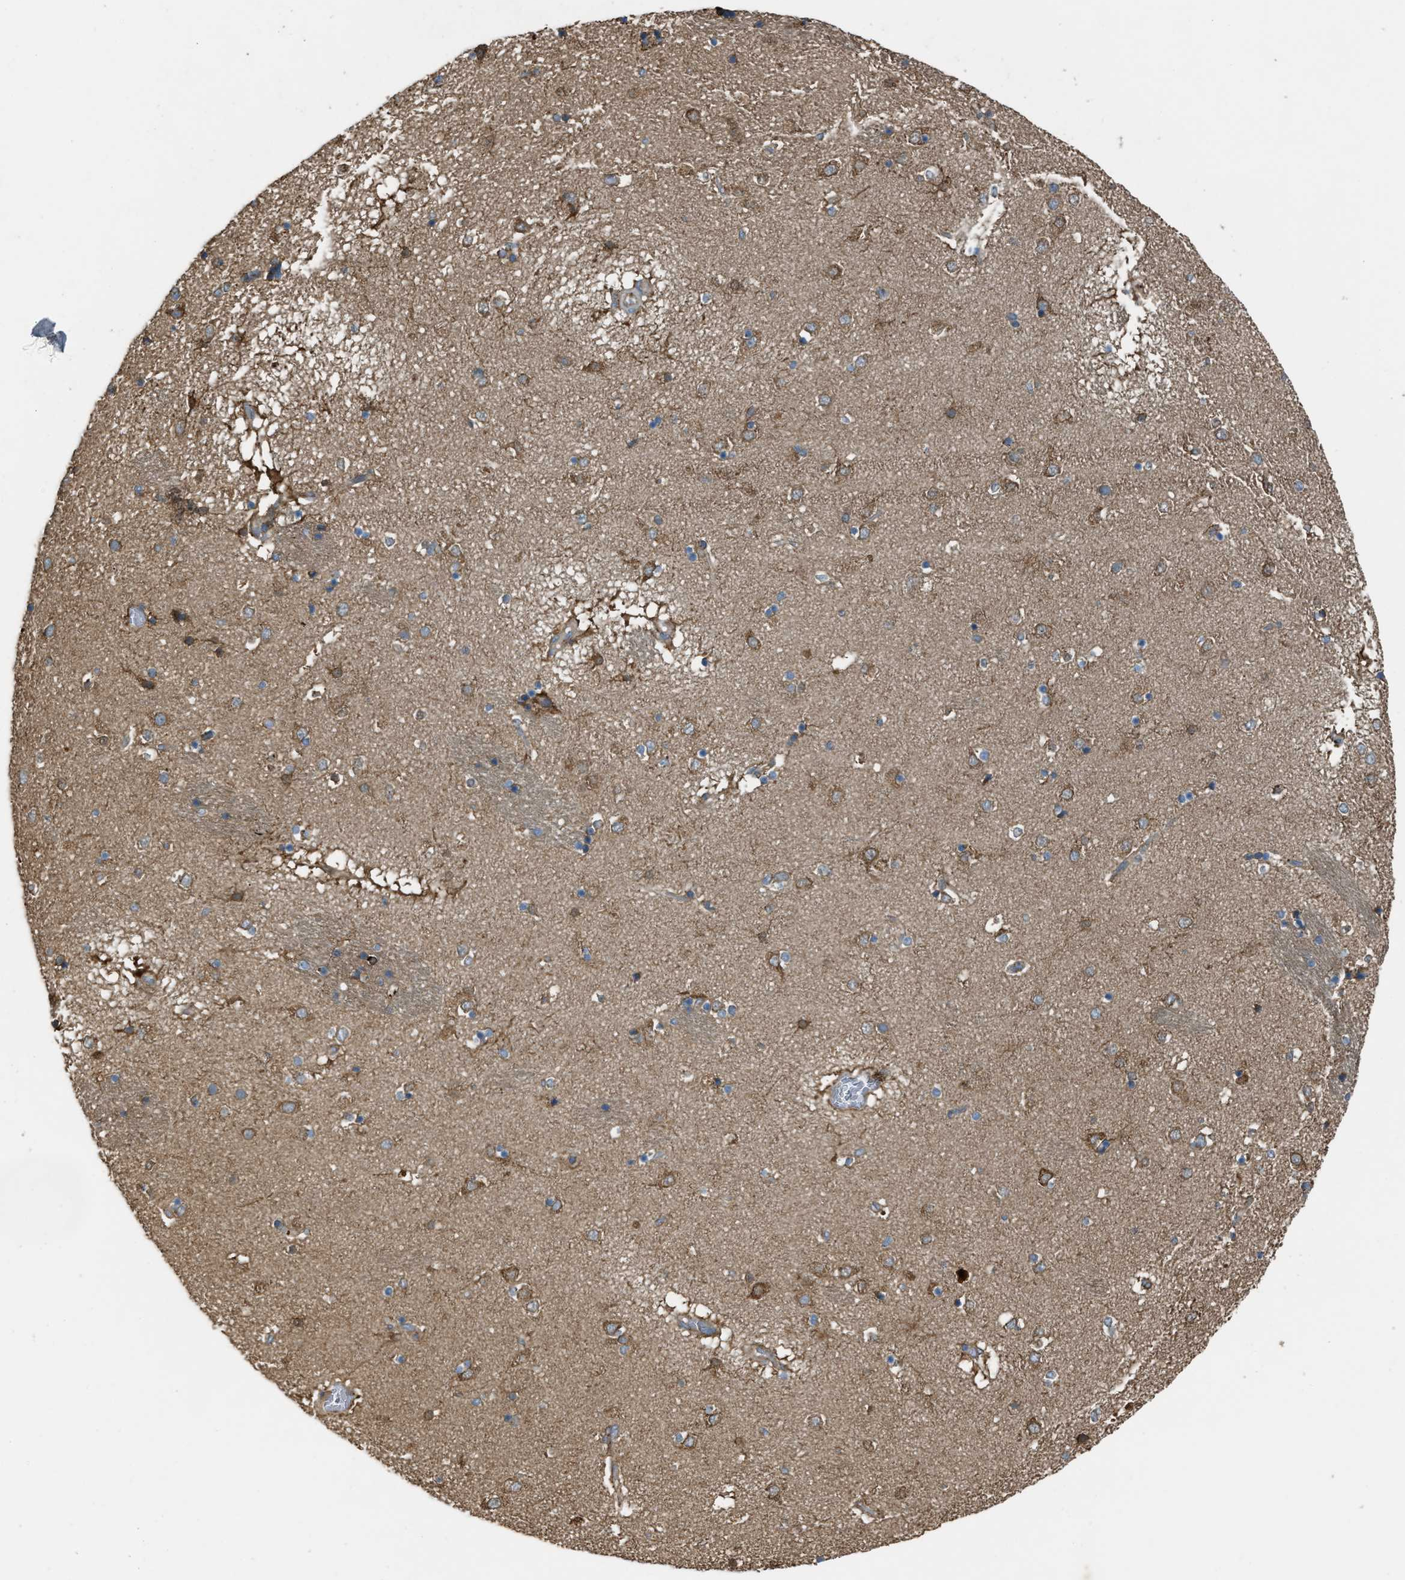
{"staining": {"intensity": "moderate", "quantity": "25%-75%", "location": "cytoplasmic/membranous"}, "tissue": "caudate", "cell_type": "Glial cells", "image_type": "normal", "snomed": [{"axis": "morphology", "description": "Normal tissue, NOS"}, {"axis": "topography", "description": "Lateral ventricle wall"}], "caption": "Protein expression analysis of benign caudate reveals moderate cytoplasmic/membranous expression in approximately 25%-75% of glial cells. The staining was performed using DAB (3,3'-diaminobenzidine), with brown indicating positive protein expression. Nuclei are stained blue with hematoxylin.", "gene": "TRPC1", "patient": {"sex": "male", "age": 70}}